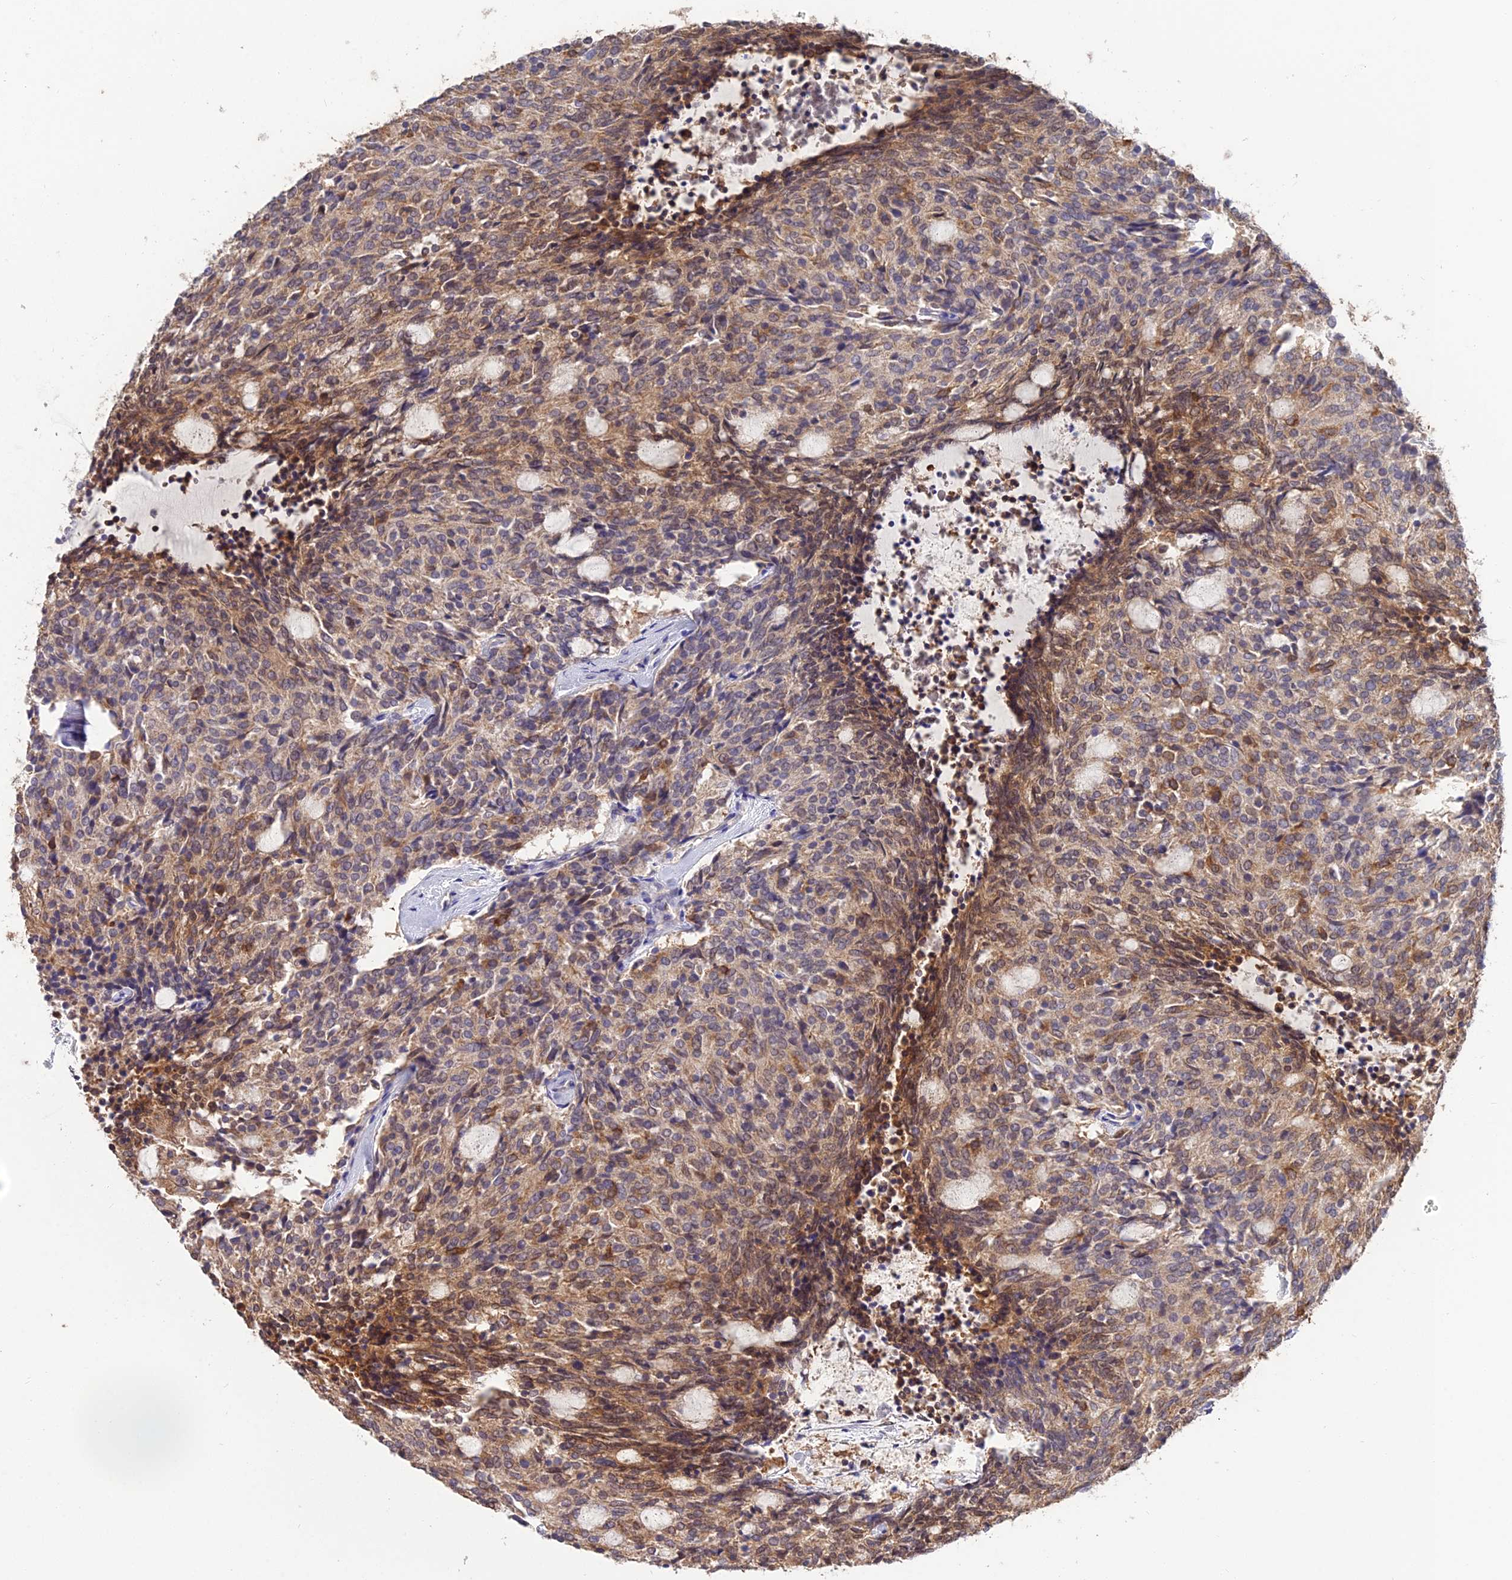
{"staining": {"intensity": "moderate", "quantity": ">75%", "location": "cytoplasmic/membranous,nuclear"}, "tissue": "carcinoid", "cell_type": "Tumor cells", "image_type": "cancer", "snomed": [{"axis": "morphology", "description": "Carcinoid, malignant, NOS"}, {"axis": "topography", "description": "Pancreas"}], "caption": "Immunohistochemical staining of carcinoid shows moderate cytoplasmic/membranous and nuclear protein positivity in approximately >75% of tumor cells.", "gene": "PGK1", "patient": {"sex": "female", "age": 54}}